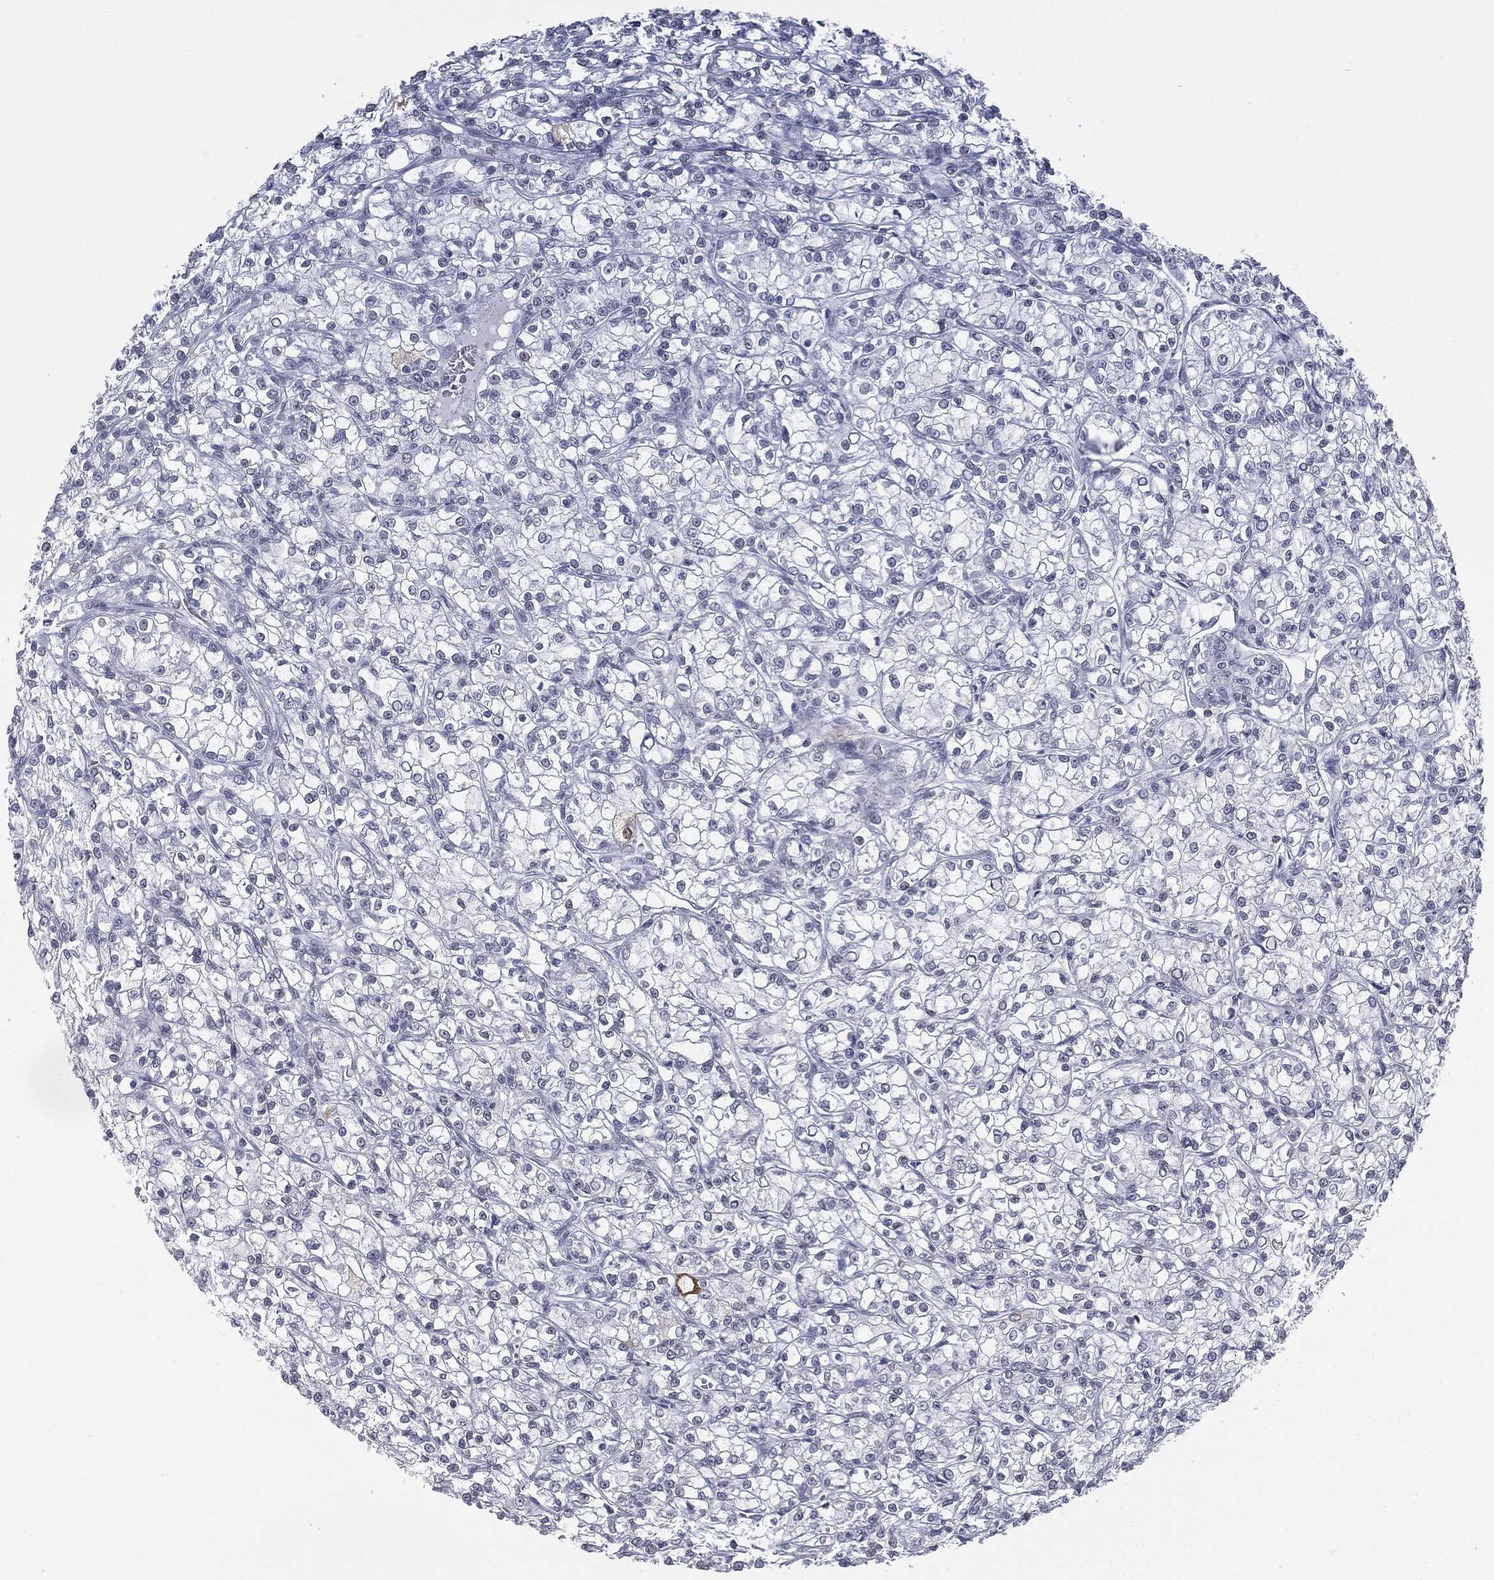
{"staining": {"intensity": "strong", "quantity": "<25%", "location": "cytoplasmic/membranous"}, "tissue": "renal cancer", "cell_type": "Tumor cells", "image_type": "cancer", "snomed": [{"axis": "morphology", "description": "Adenocarcinoma, NOS"}, {"axis": "topography", "description": "Kidney"}], "caption": "A brown stain highlights strong cytoplasmic/membranous positivity of a protein in human renal adenocarcinoma tumor cells.", "gene": "ALDOB", "patient": {"sex": "female", "age": 59}}